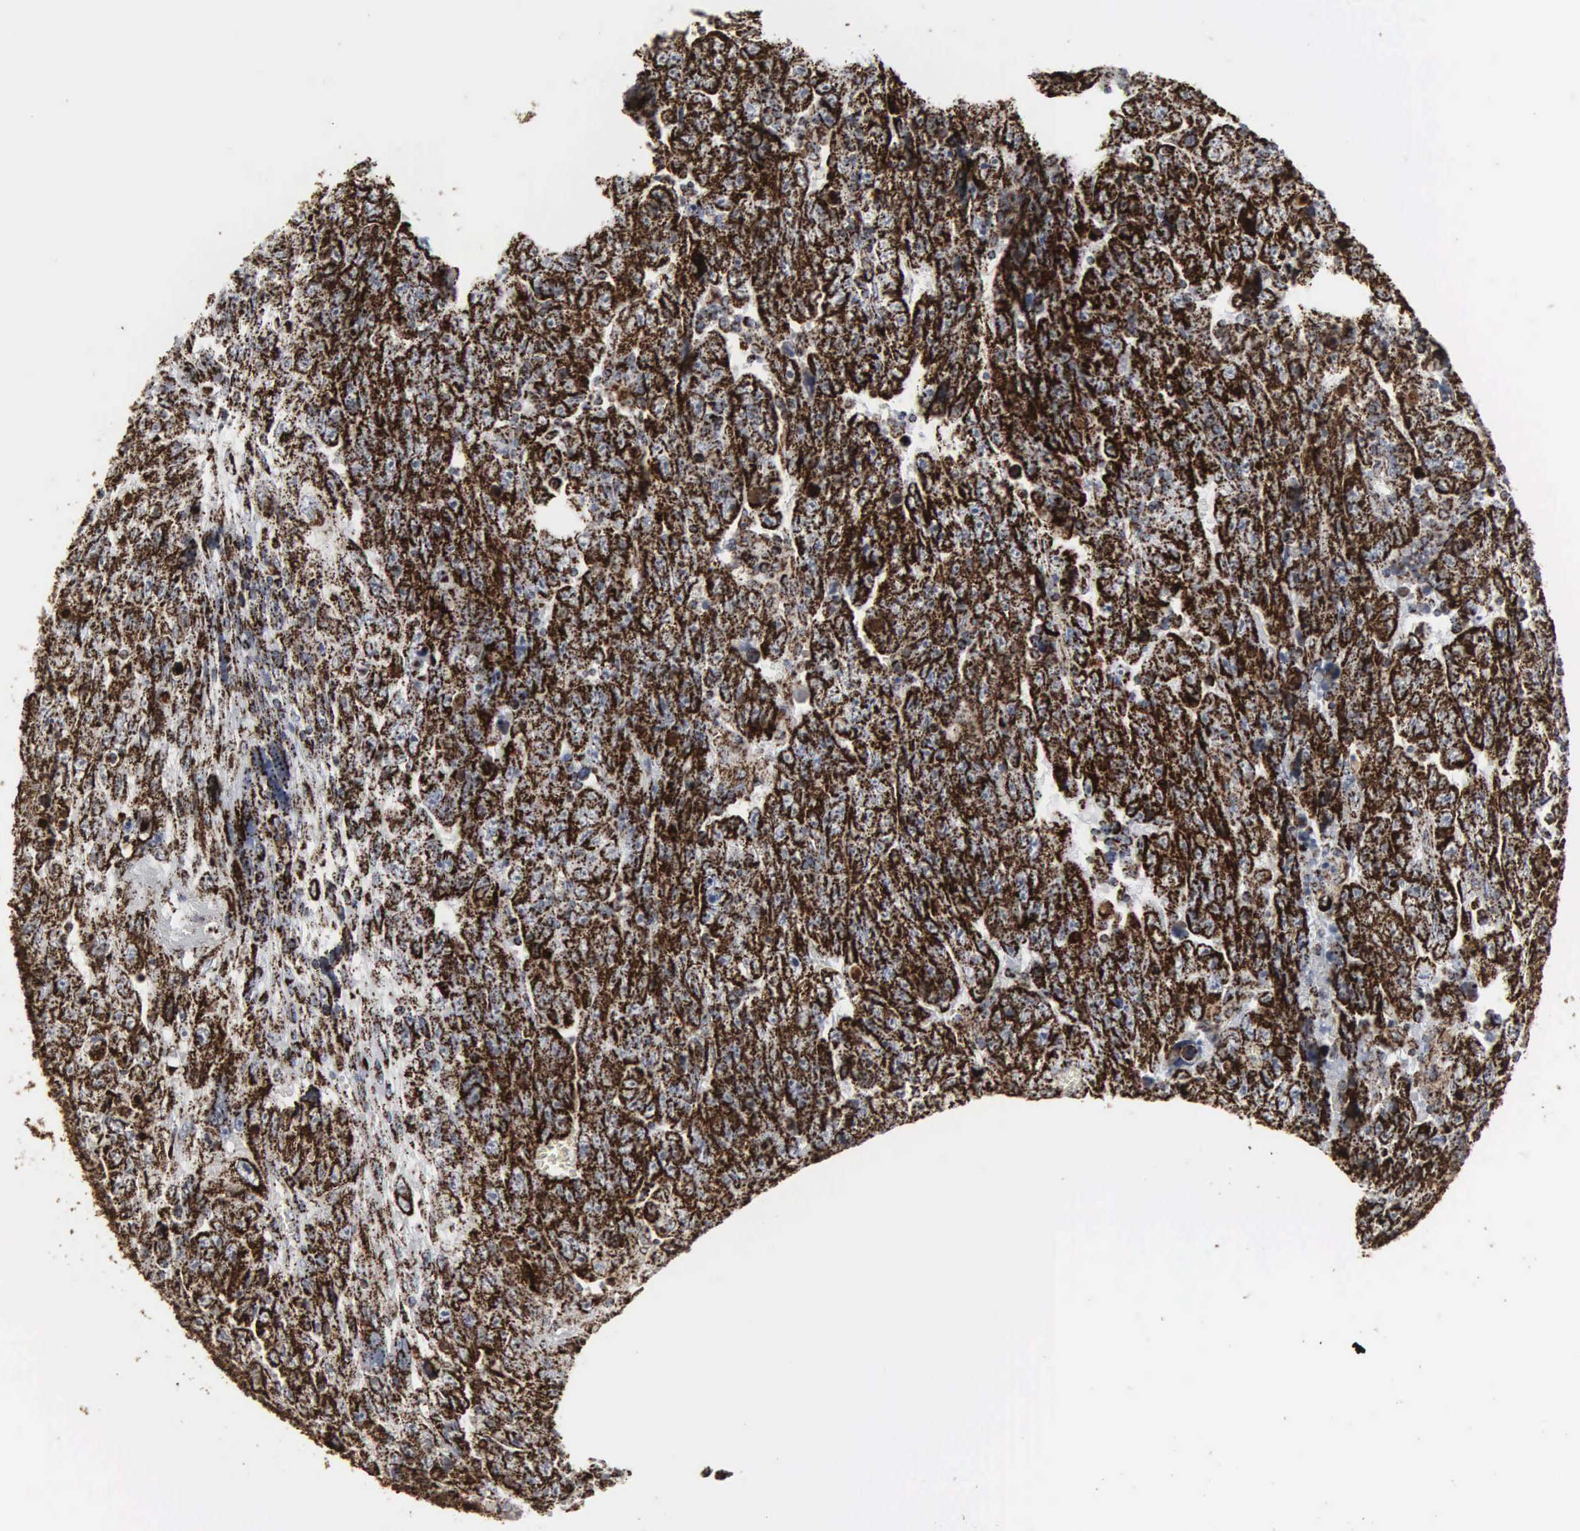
{"staining": {"intensity": "strong", "quantity": ">75%", "location": "cytoplasmic/membranous"}, "tissue": "testis cancer", "cell_type": "Tumor cells", "image_type": "cancer", "snomed": [{"axis": "morphology", "description": "Carcinoma, Embryonal, NOS"}, {"axis": "topography", "description": "Testis"}], "caption": "A high amount of strong cytoplasmic/membranous positivity is identified in about >75% of tumor cells in embryonal carcinoma (testis) tissue. (DAB = brown stain, brightfield microscopy at high magnification).", "gene": "HSPA9", "patient": {"sex": "male", "age": 28}}